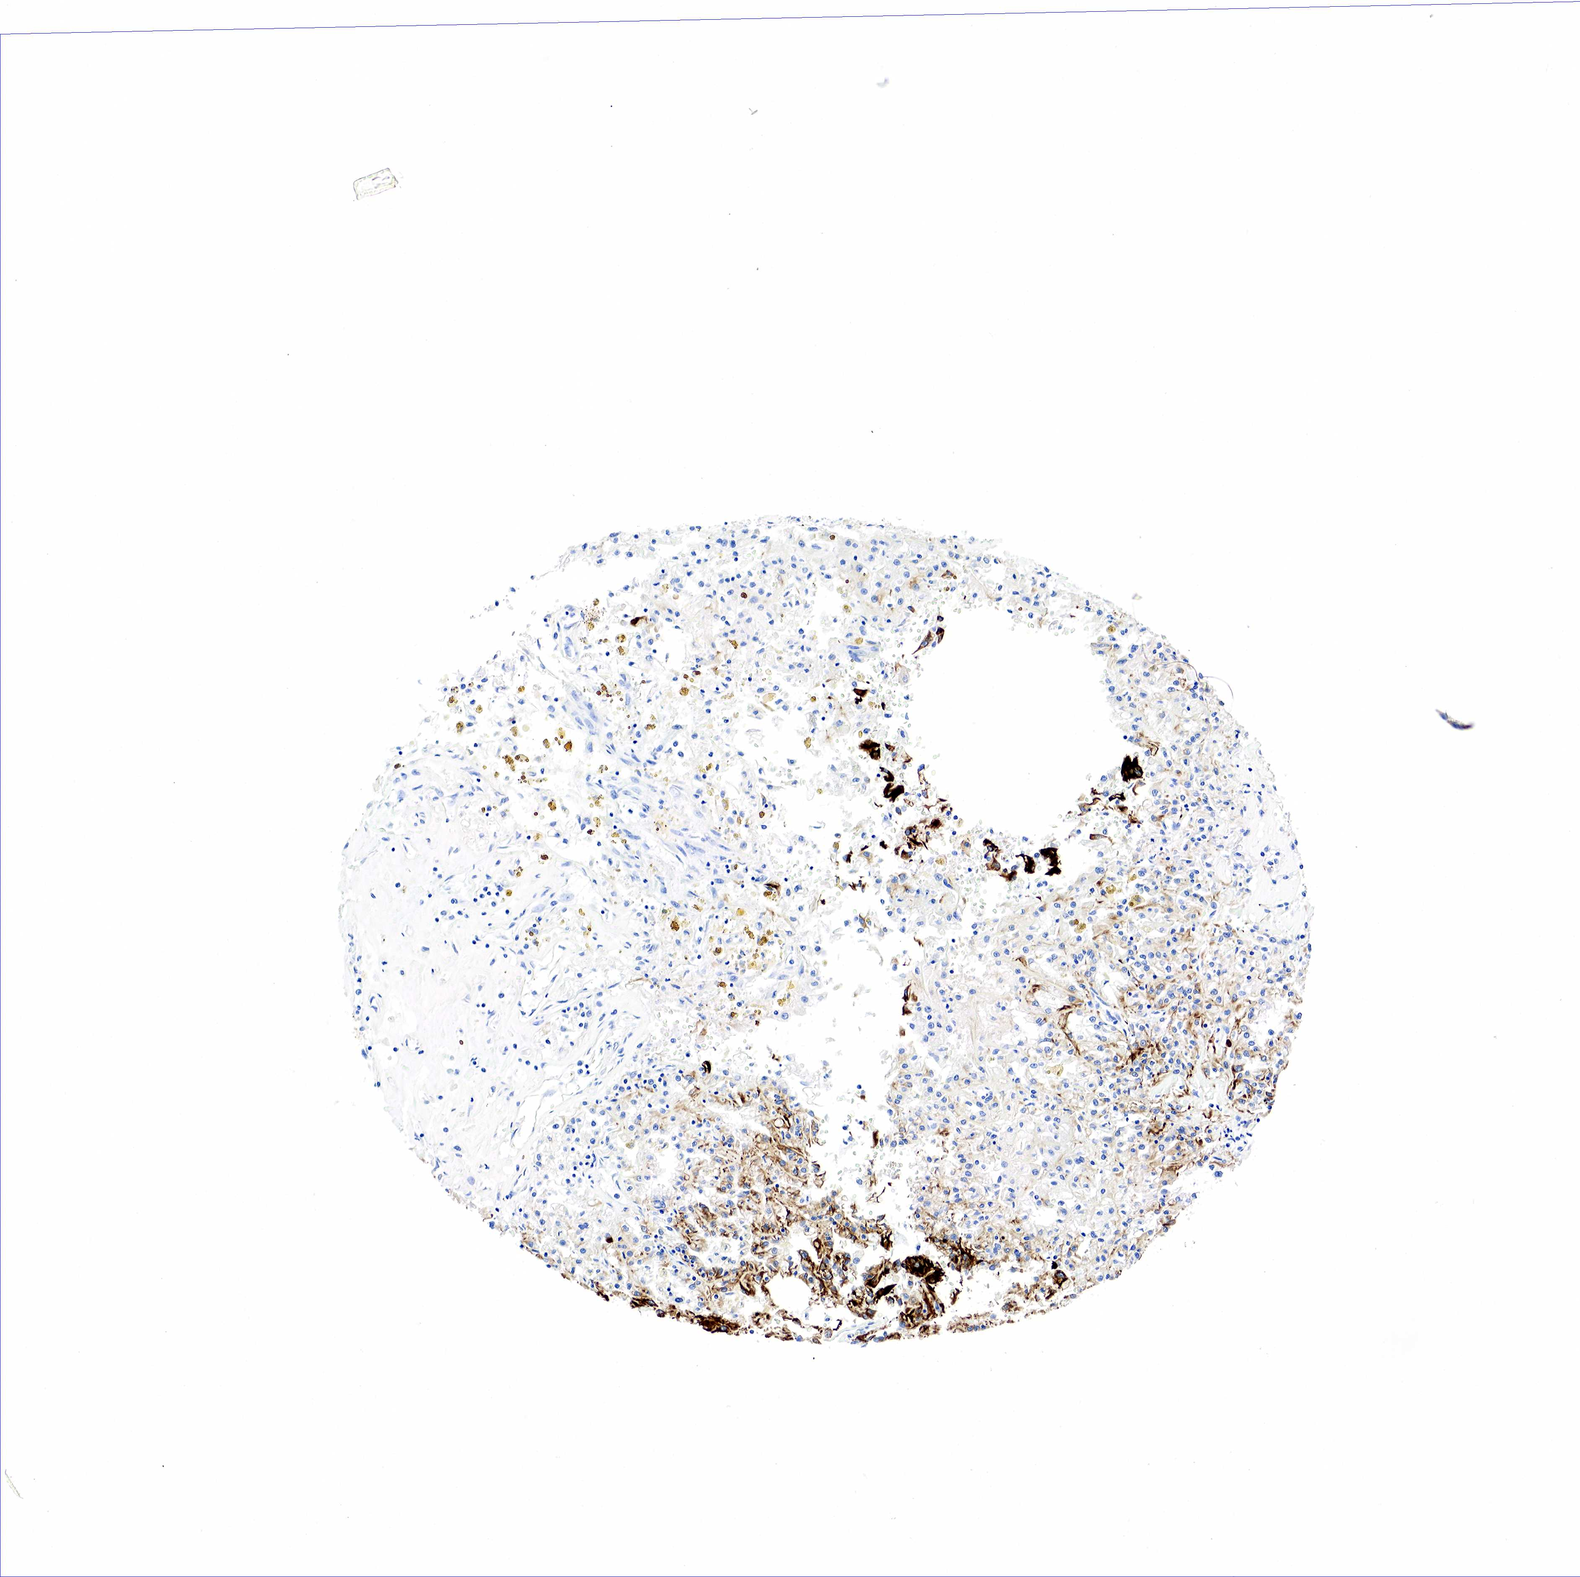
{"staining": {"intensity": "strong", "quantity": "25%-75%", "location": "cytoplasmic/membranous"}, "tissue": "renal cancer", "cell_type": "Tumor cells", "image_type": "cancer", "snomed": [{"axis": "morphology", "description": "Adenocarcinoma, NOS"}, {"axis": "topography", "description": "Kidney"}], "caption": "Protein analysis of renal cancer (adenocarcinoma) tissue demonstrates strong cytoplasmic/membranous expression in approximately 25%-75% of tumor cells. The protein is stained brown, and the nuclei are stained in blue (DAB (3,3'-diaminobenzidine) IHC with brightfield microscopy, high magnification).", "gene": "KRT18", "patient": {"sex": "male", "age": 78}}